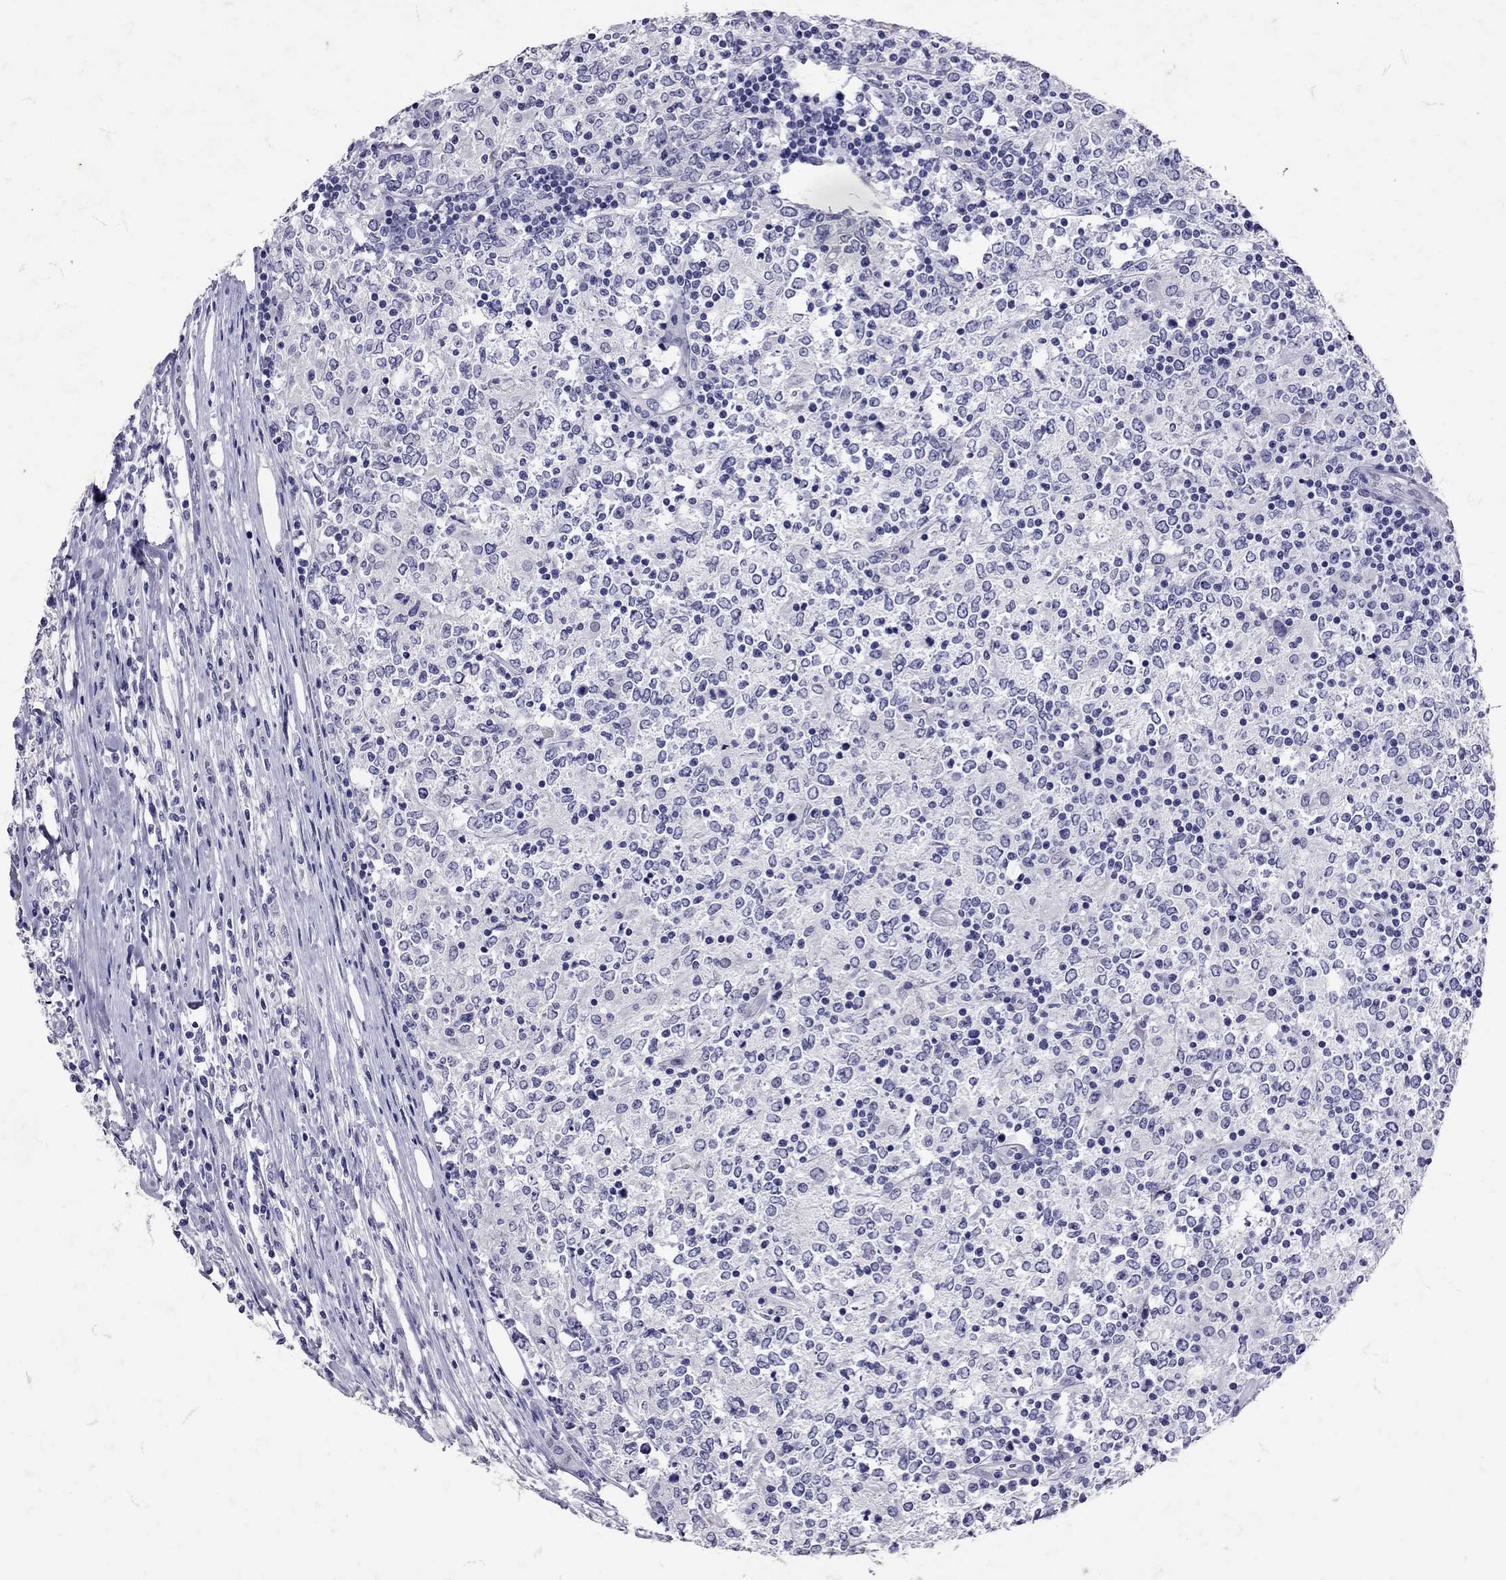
{"staining": {"intensity": "negative", "quantity": "none", "location": "none"}, "tissue": "lymphoma", "cell_type": "Tumor cells", "image_type": "cancer", "snomed": [{"axis": "morphology", "description": "Malignant lymphoma, non-Hodgkin's type, High grade"}, {"axis": "topography", "description": "Lymph node"}], "caption": "Tumor cells show no significant staining in high-grade malignant lymphoma, non-Hodgkin's type.", "gene": "SST", "patient": {"sex": "female", "age": 84}}